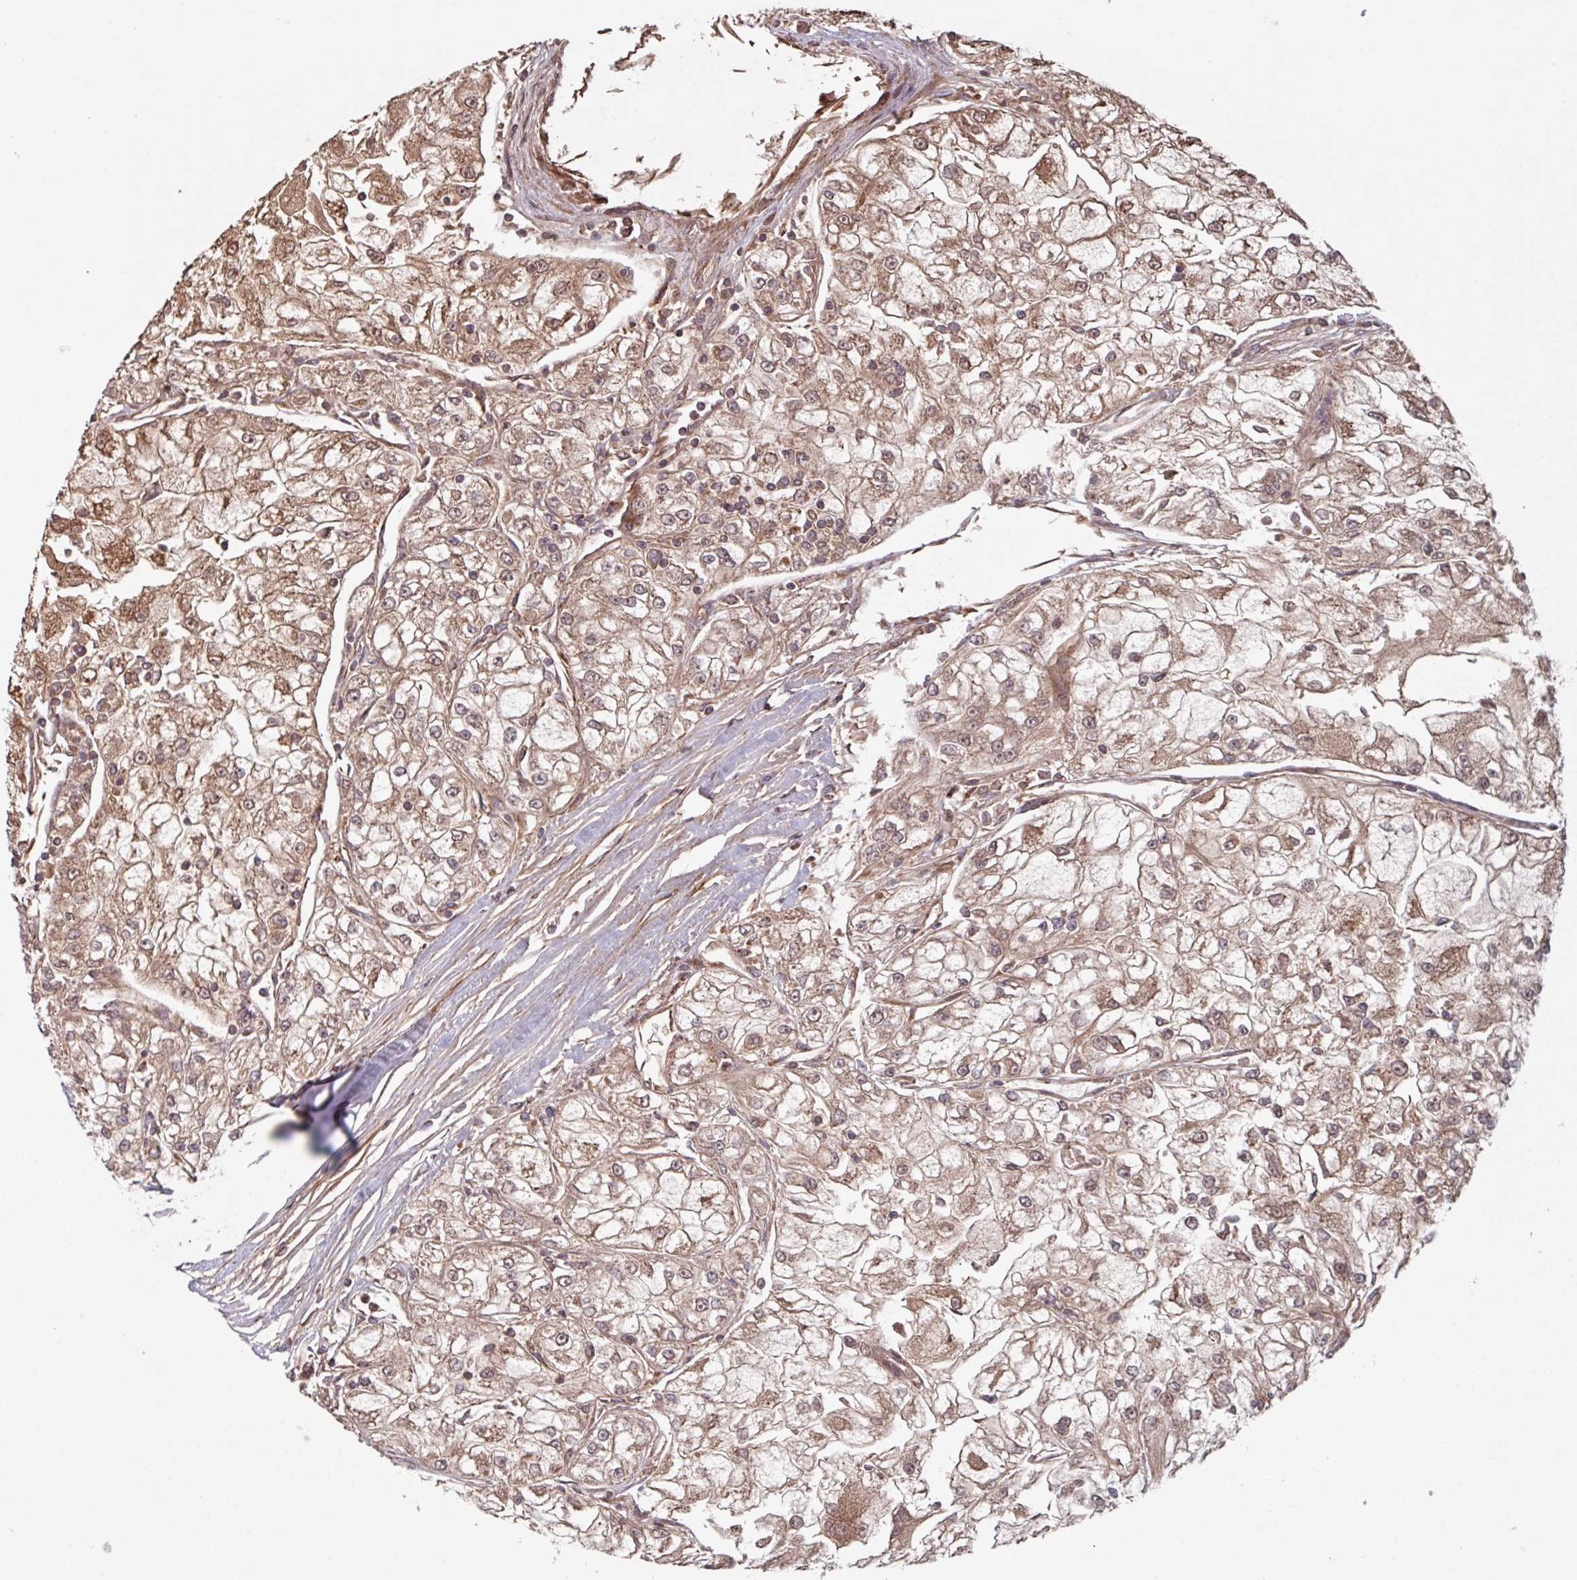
{"staining": {"intensity": "moderate", "quantity": ">75%", "location": "cytoplasmic/membranous"}, "tissue": "renal cancer", "cell_type": "Tumor cells", "image_type": "cancer", "snomed": [{"axis": "morphology", "description": "Adenocarcinoma, NOS"}, {"axis": "topography", "description": "Kidney"}], "caption": "This micrograph reveals IHC staining of human adenocarcinoma (renal), with medium moderate cytoplasmic/membranous staining in approximately >75% of tumor cells.", "gene": "COX7C", "patient": {"sex": "female", "age": 72}}